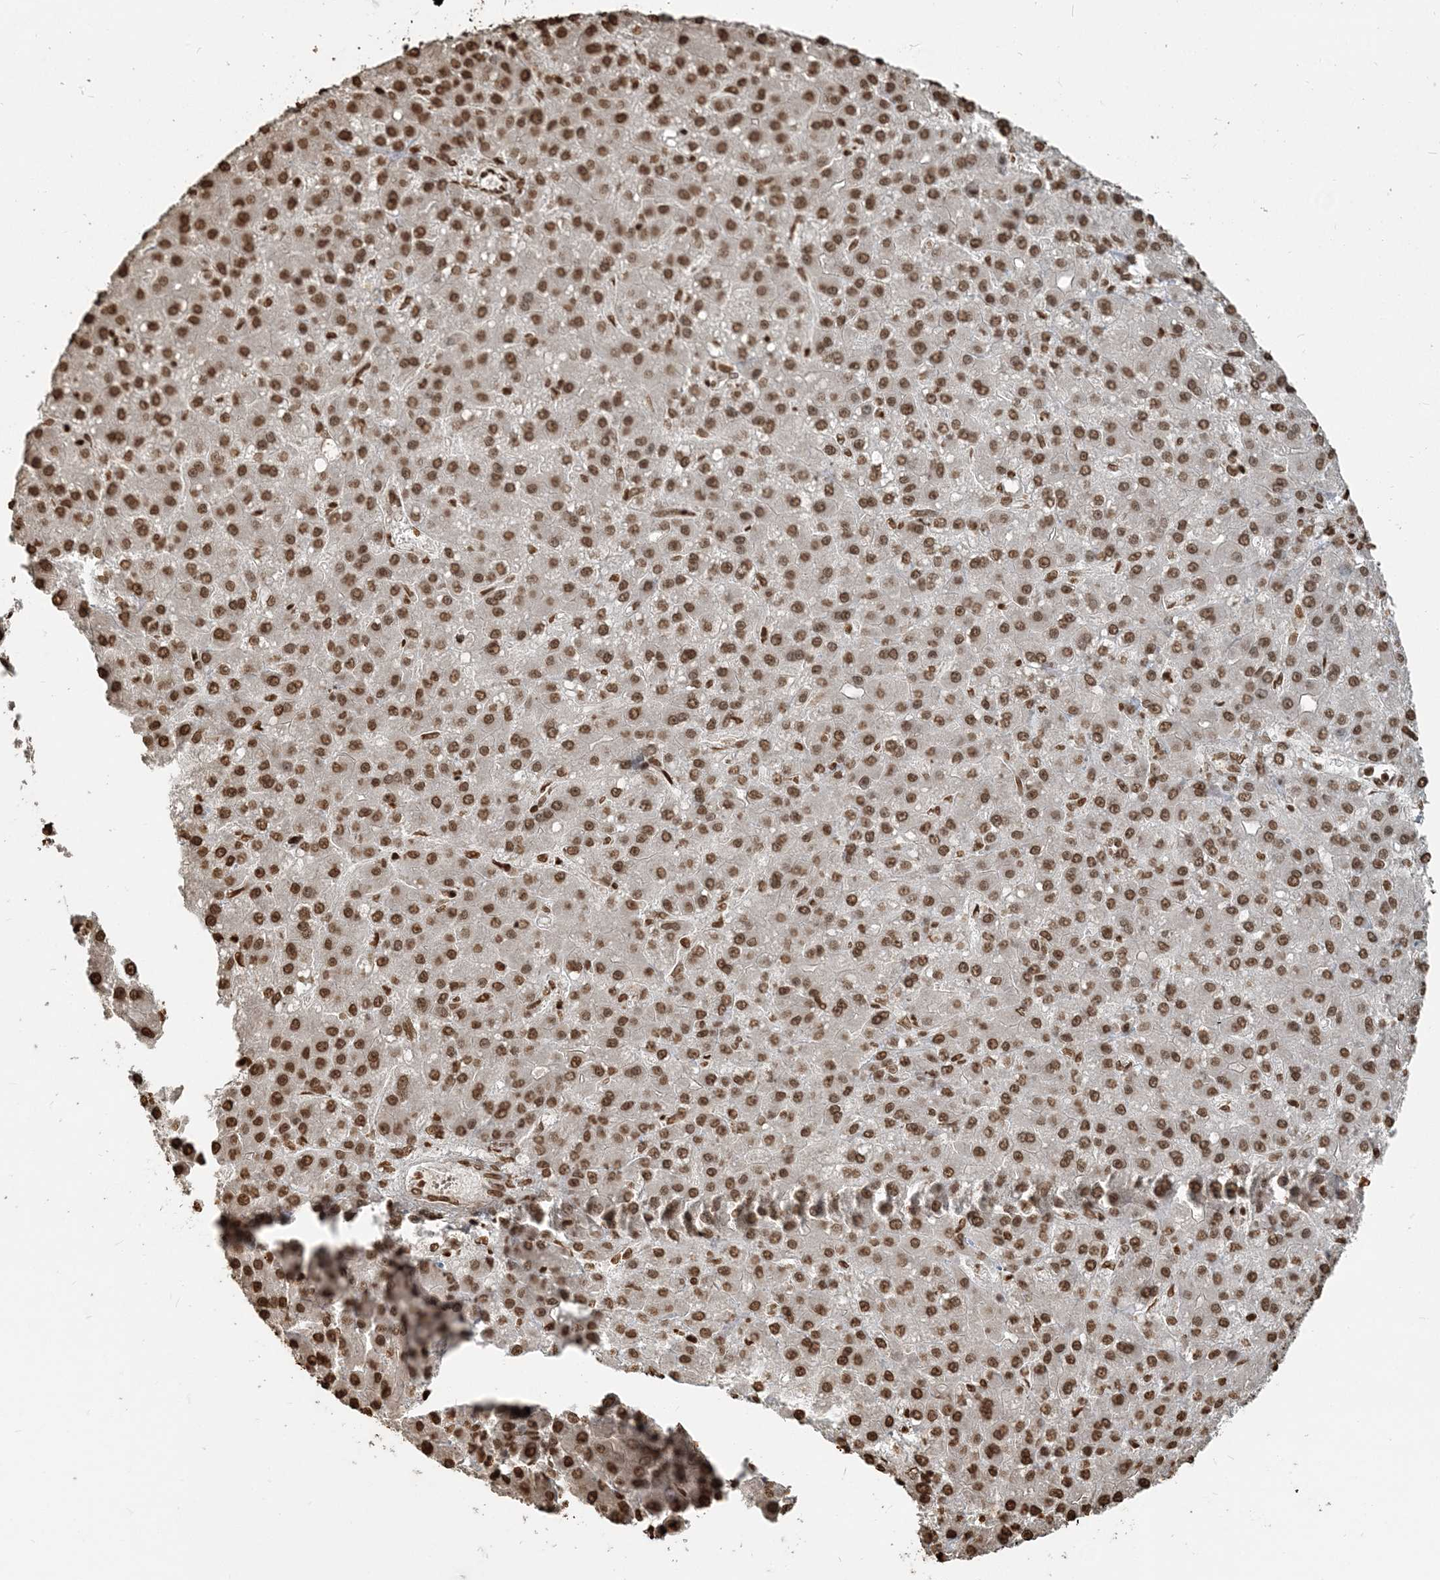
{"staining": {"intensity": "strong", "quantity": ">75%", "location": "nuclear"}, "tissue": "liver cancer", "cell_type": "Tumor cells", "image_type": "cancer", "snomed": [{"axis": "morphology", "description": "Carcinoma, Hepatocellular, NOS"}, {"axis": "topography", "description": "Liver"}], "caption": "High-magnification brightfield microscopy of hepatocellular carcinoma (liver) stained with DAB (3,3'-diaminobenzidine) (brown) and counterstained with hematoxylin (blue). tumor cells exhibit strong nuclear staining is identified in about>75% of cells.", "gene": "H3-3B", "patient": {"sex": "male", "age": 67}}